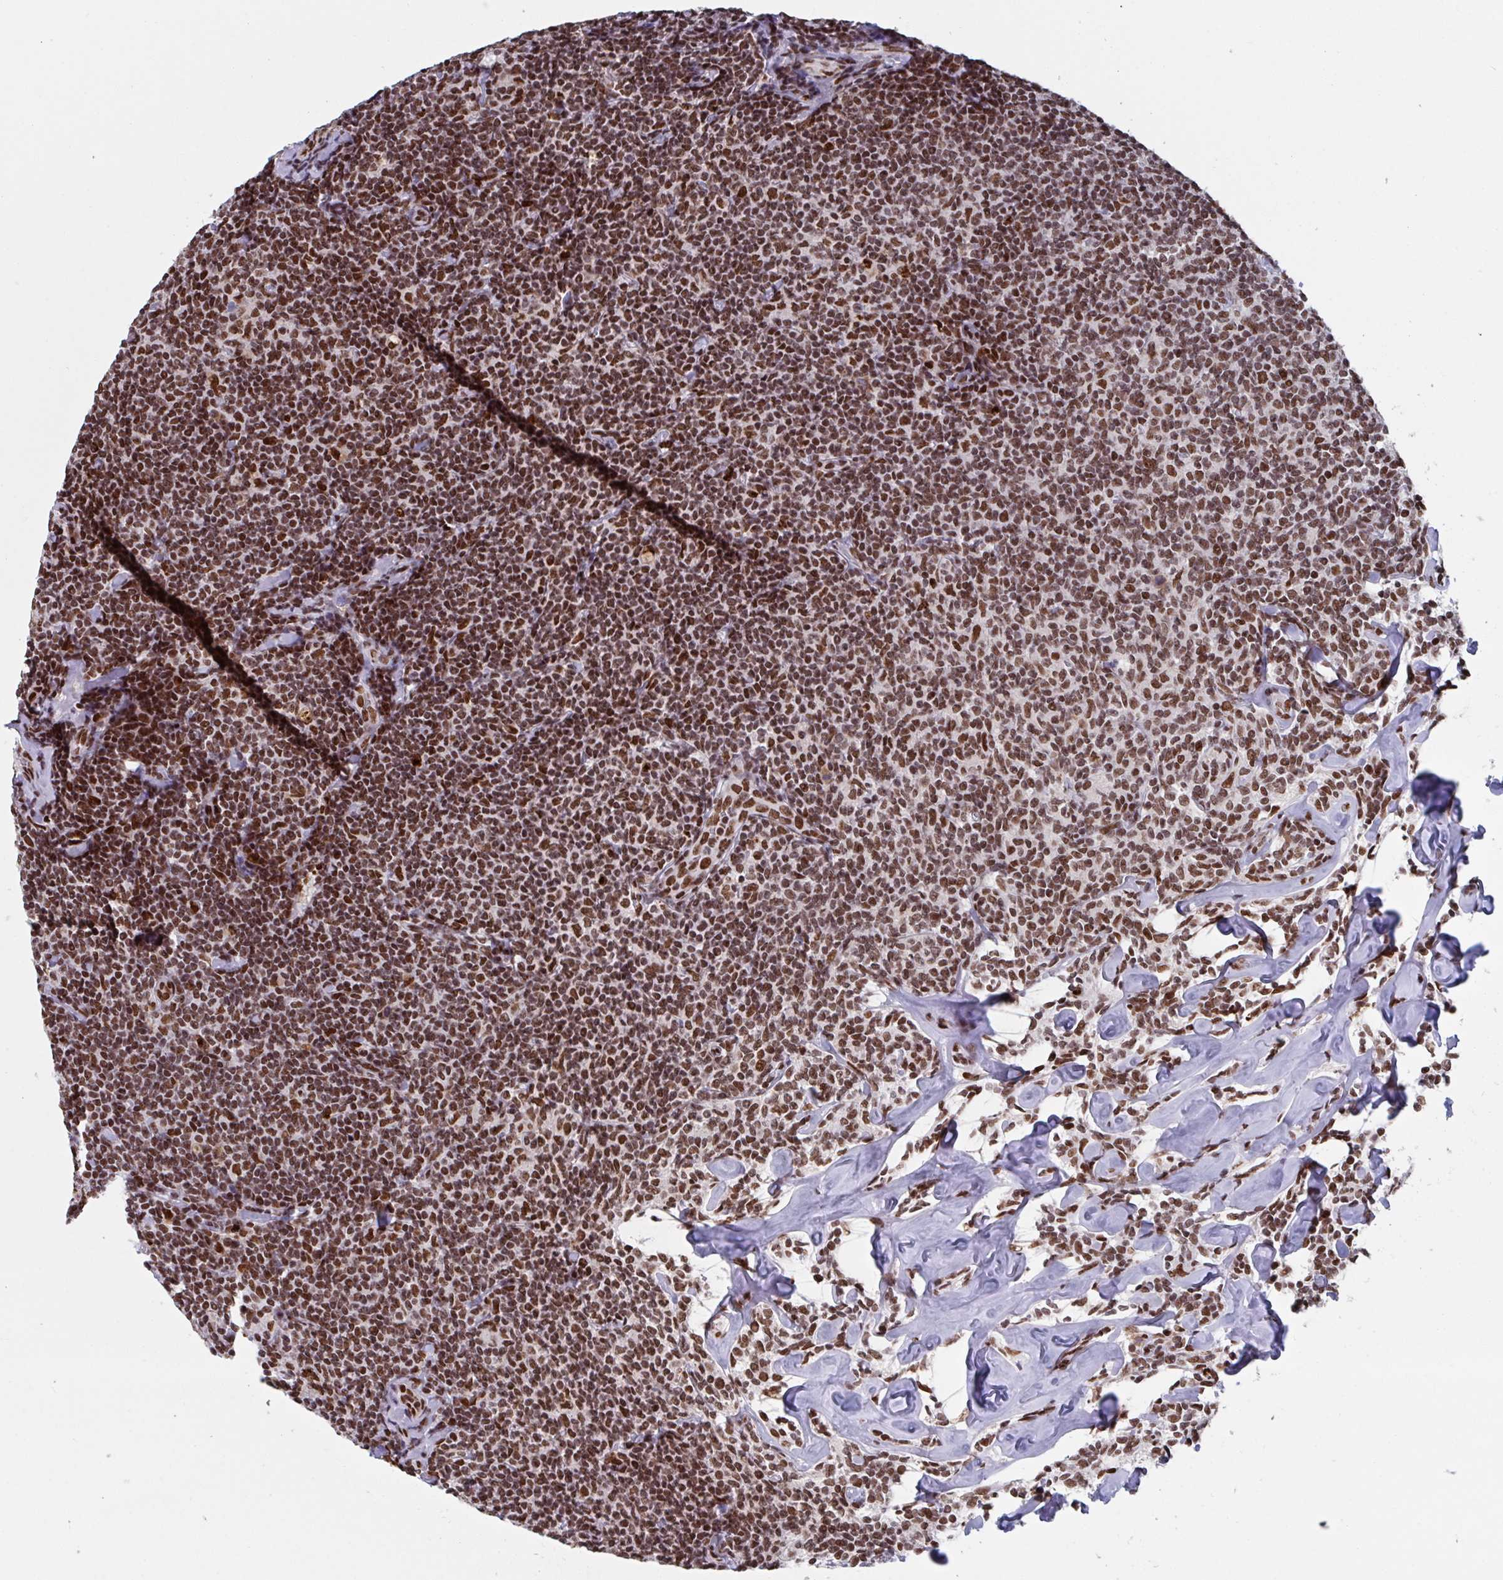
{"staining": {"intensity": "strong", "quantity": ">75%", "location": "nuclear"}, "tissue": "lymphoma", "cell_type": "Tumor cells", "image_type": "cancer", "snomed": [{"axis": "morphology", "description": "Malignant lymphoma, non-Hodgkin's type, Low grade"}, {"axis": "topography", "description": "Lymph node"}], "caption": "Lymphoma tissue demonstrates strong nuclear positivity in approximately >75% of tumor cells", "gene": "ZNF607", "patient": {"sex": "female", "age": 56}}